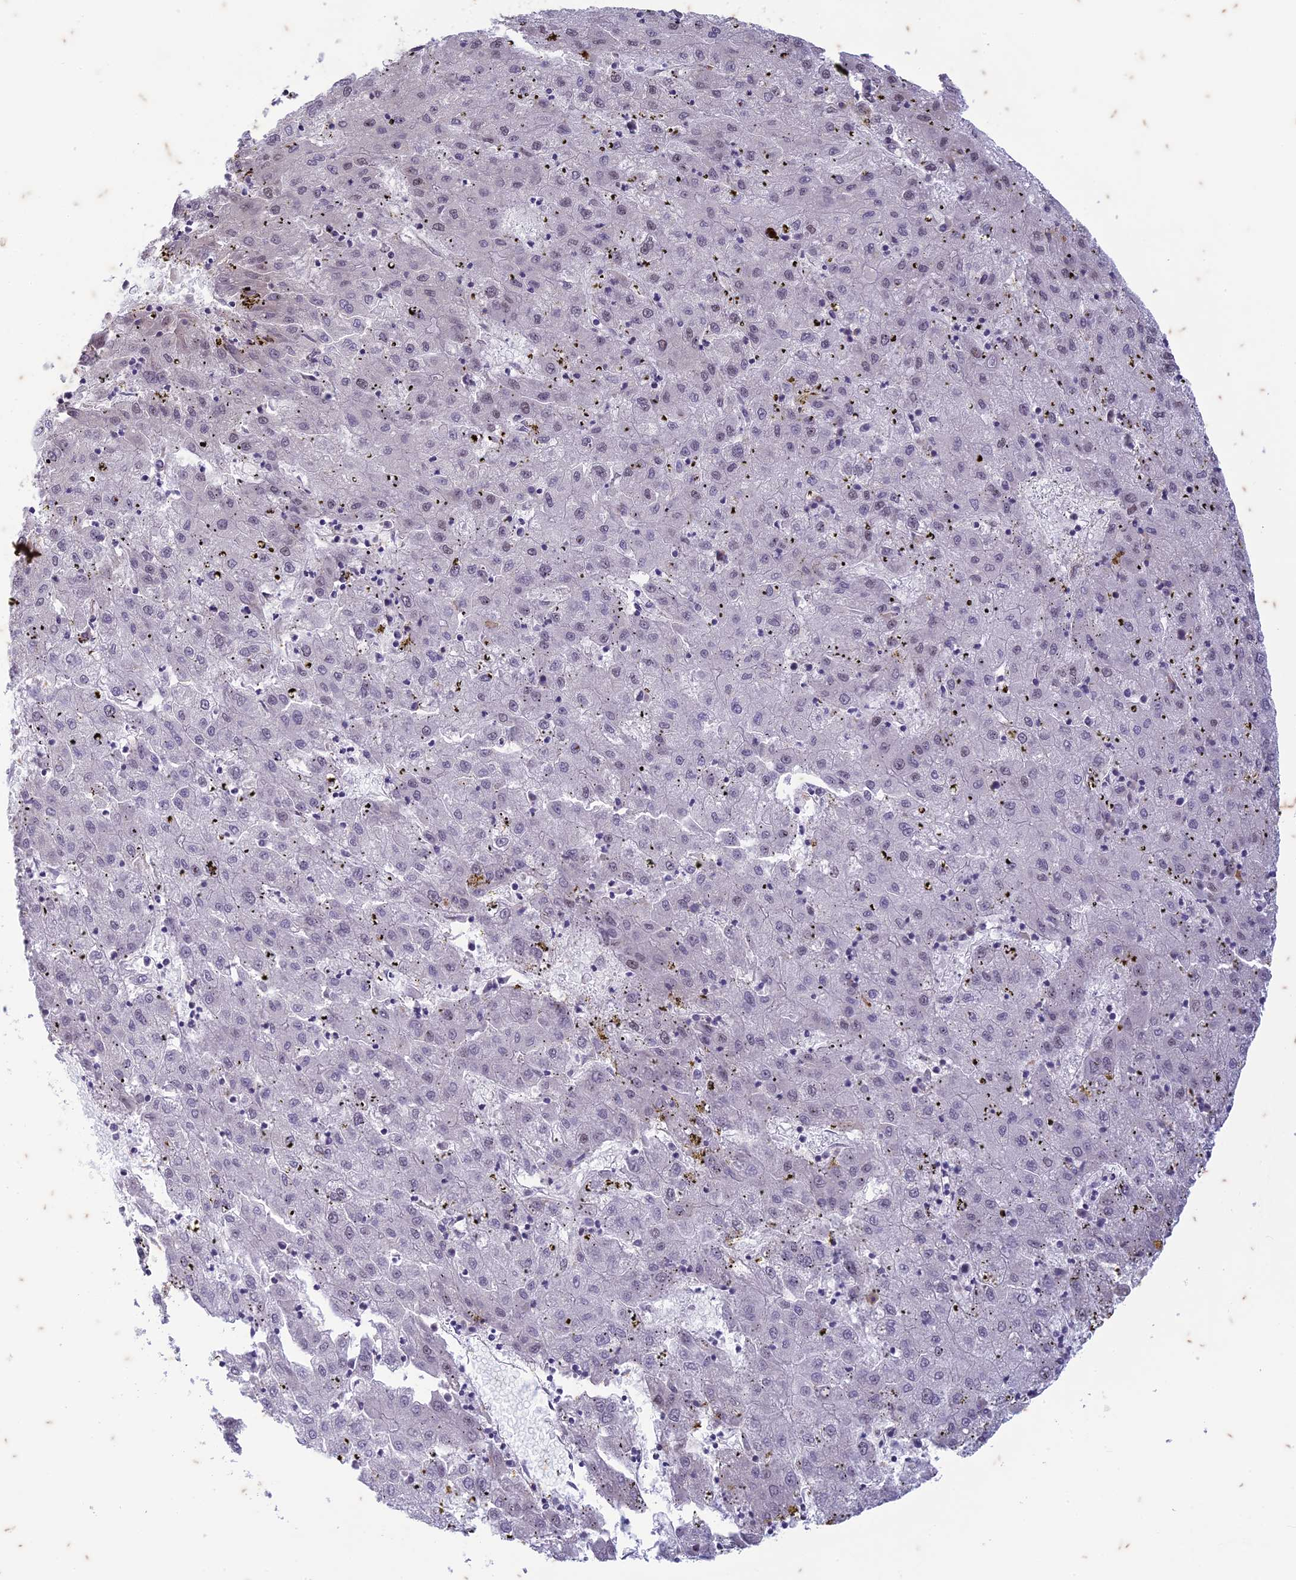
{"staining": {"intensity": "weak", "quantity": "<25%", "location": "nuclear"}, "tissue": "liver cancer", "cell_type": "Tumor cells", "image_type": "cancer", "snomed": [{"axis": "morphology", "description": "Carcinoma, Hepatocellular, NOS"}, {"axis": "topography", "description": "Liver"}], "caption": "The micrograph shows no staining of tumor cells in liver cancer (hepatocellular carcinoma). The staining is performed using DAB brown chromogen with nuclei counter-stained in using hematoxylin.", "gene": "PABPN1L", "patient": {"sex": "male", "age": 72}}